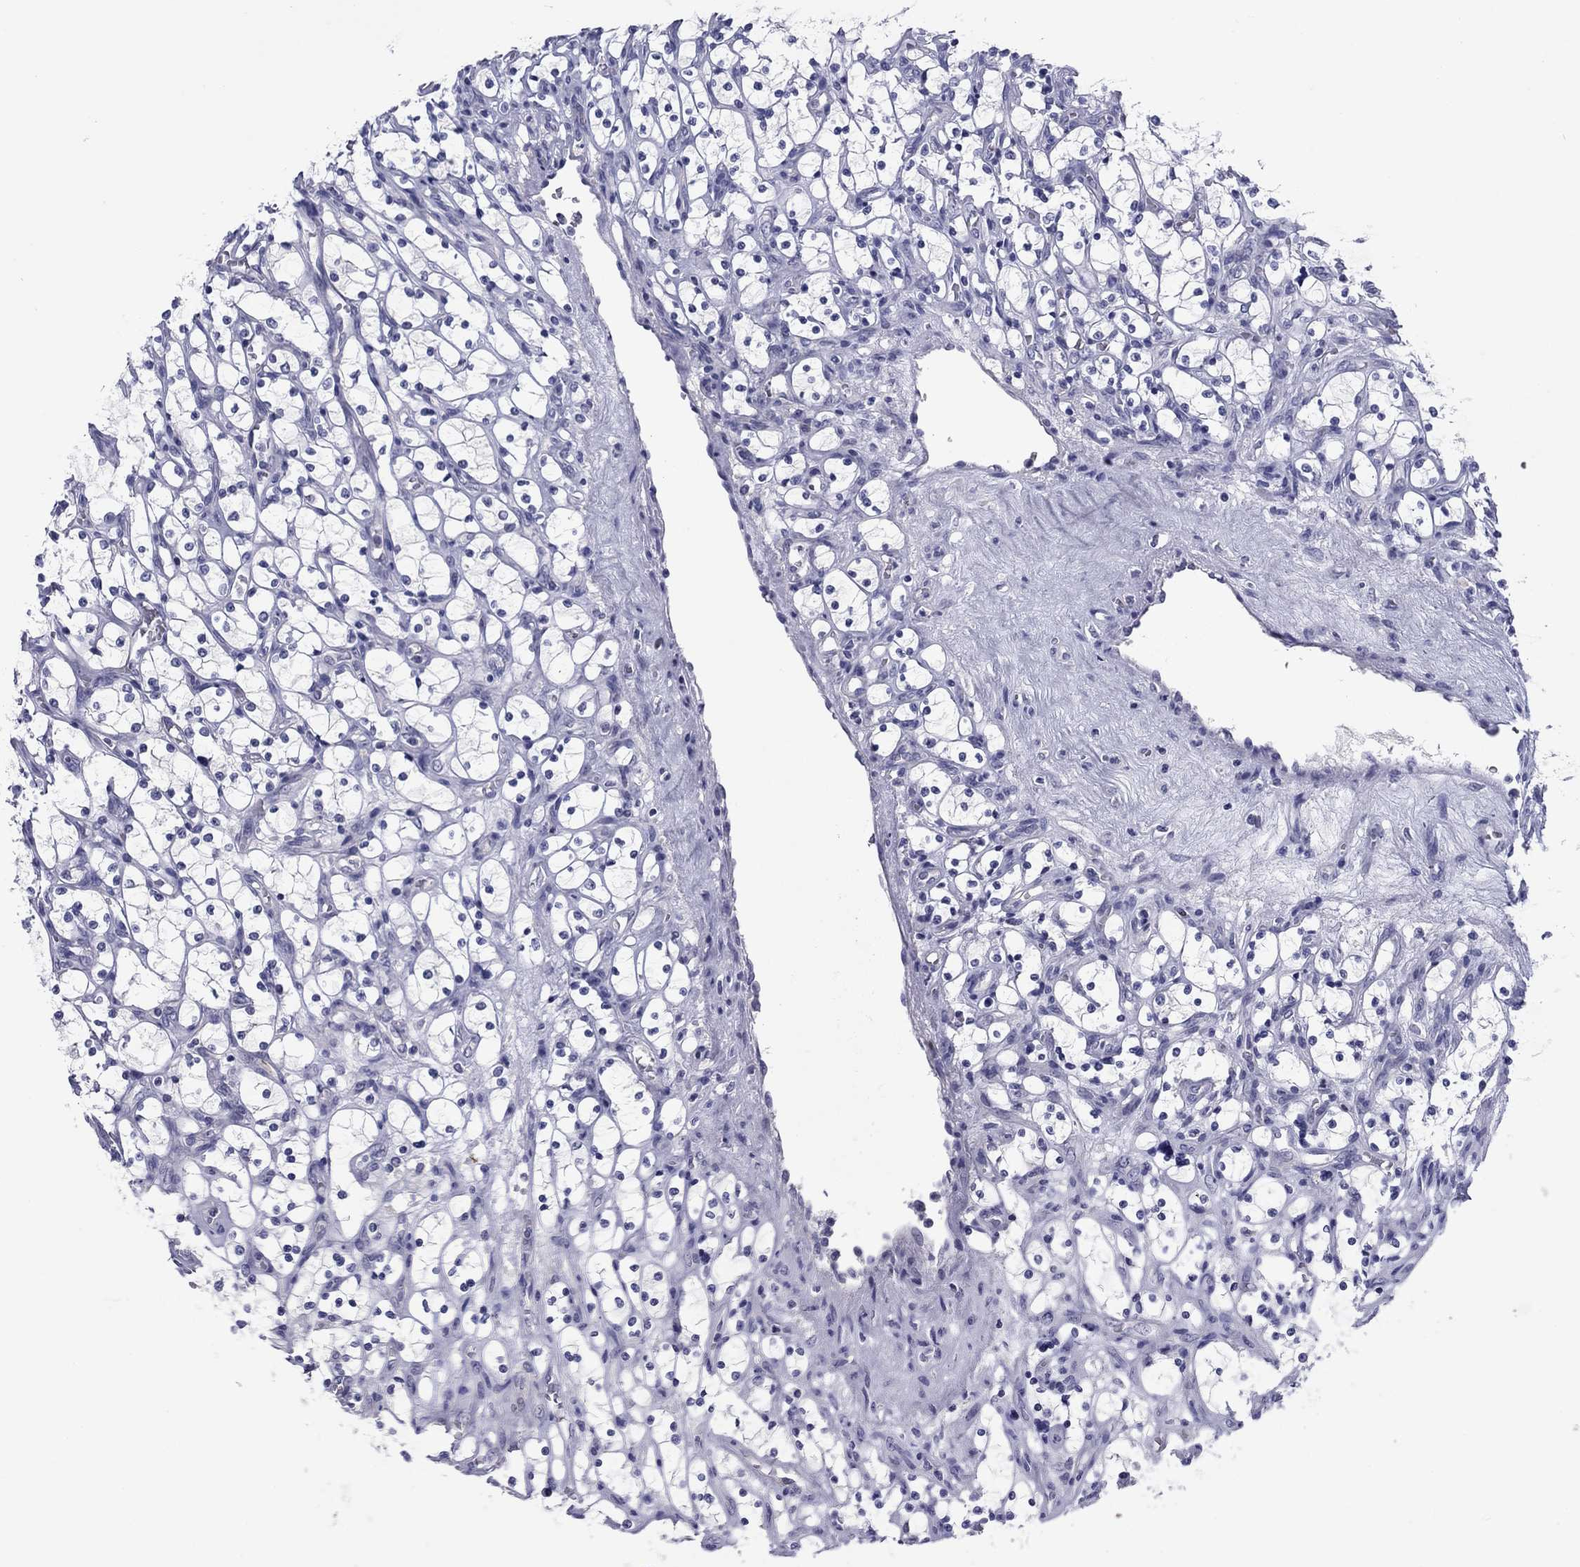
{"staining": {"intensity": "negative", "quantity": "none", "location": "none"}, "tissue": "renal cancer", "cell_type": "Tumor cells", "image_type": "cancer", "snomed": [{"axis": "morphology", "description": "Adenocarcinoma, NOS"}, {"axis": "topography", "description": "Kidney"}], "caption": "The immunohistochemistry (IHC) photomicrograph has no significant staining in tumor cells of renal adenocarcinoma tissue.", "gene": "TCFL5", "patient": {"sex": "female", "age": 69}}